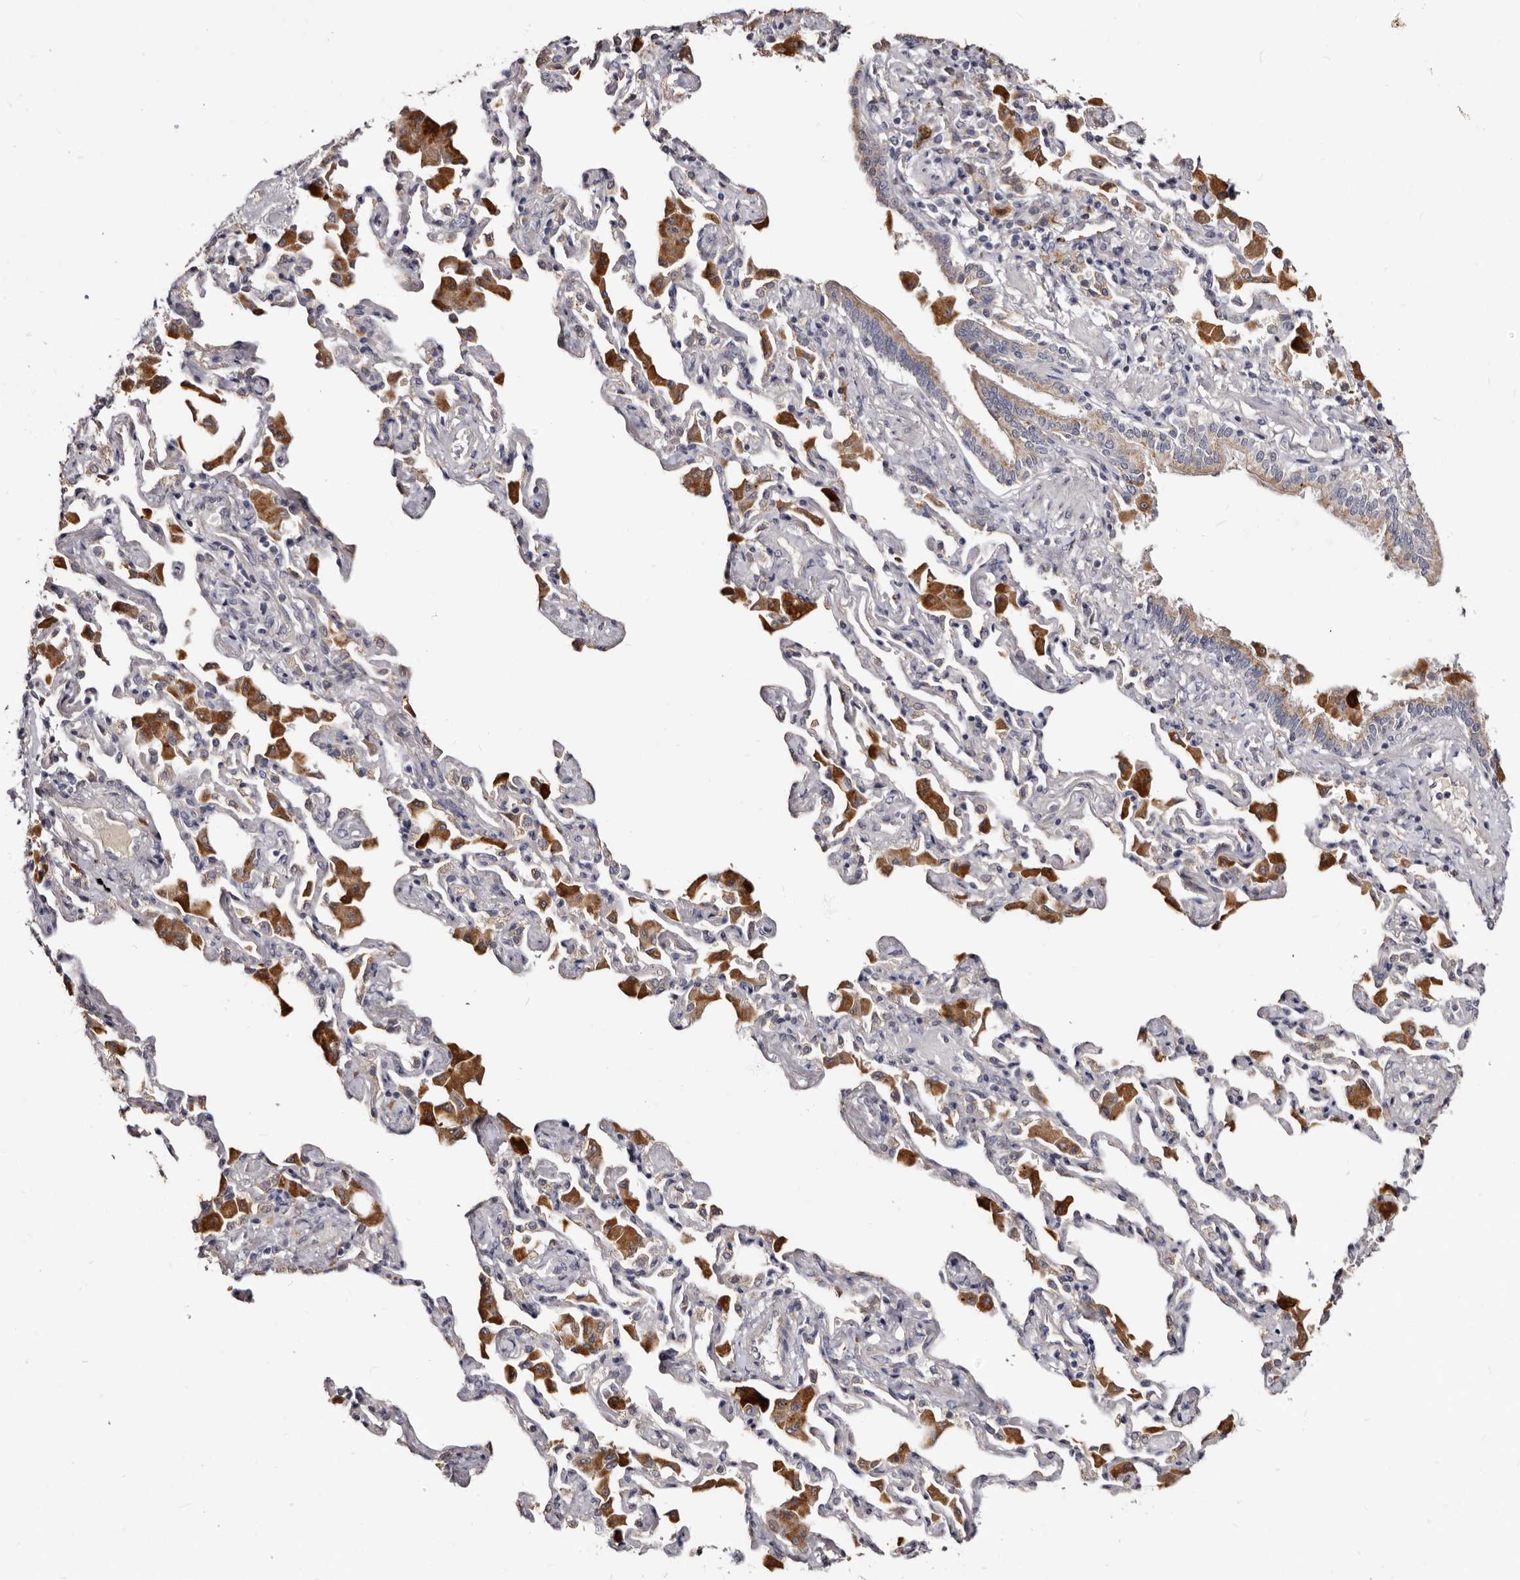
{"staining": {"intensity": "moderate", "quantity": "25%-75%", "location": "cytoplasmic/membranous"}, "tissue": "bronchus", "cell_type": "Respiratory epithelial cells", "image_type": "normal", "snomed": [{"axis": "morphology", "description": "Normal tissue, NOS"}, {"axis": "morphology", "description": "Inflammation, NOS"}, {"axis": "topography", "description": "Bronchus"}, {"axis": "topography", "description": "Lung"}], "caption": "Immunohistochemistry (IHC) photomicrograph of normal human bronchus stained for a protein (brown), which exhibits medium levels of moderate cytoplasmic/membranous expression in approximately 25%-75% of respiratory epithelial cells.", "gene": "PTAFR", "patient": {"sex": "female", "age": 46}}